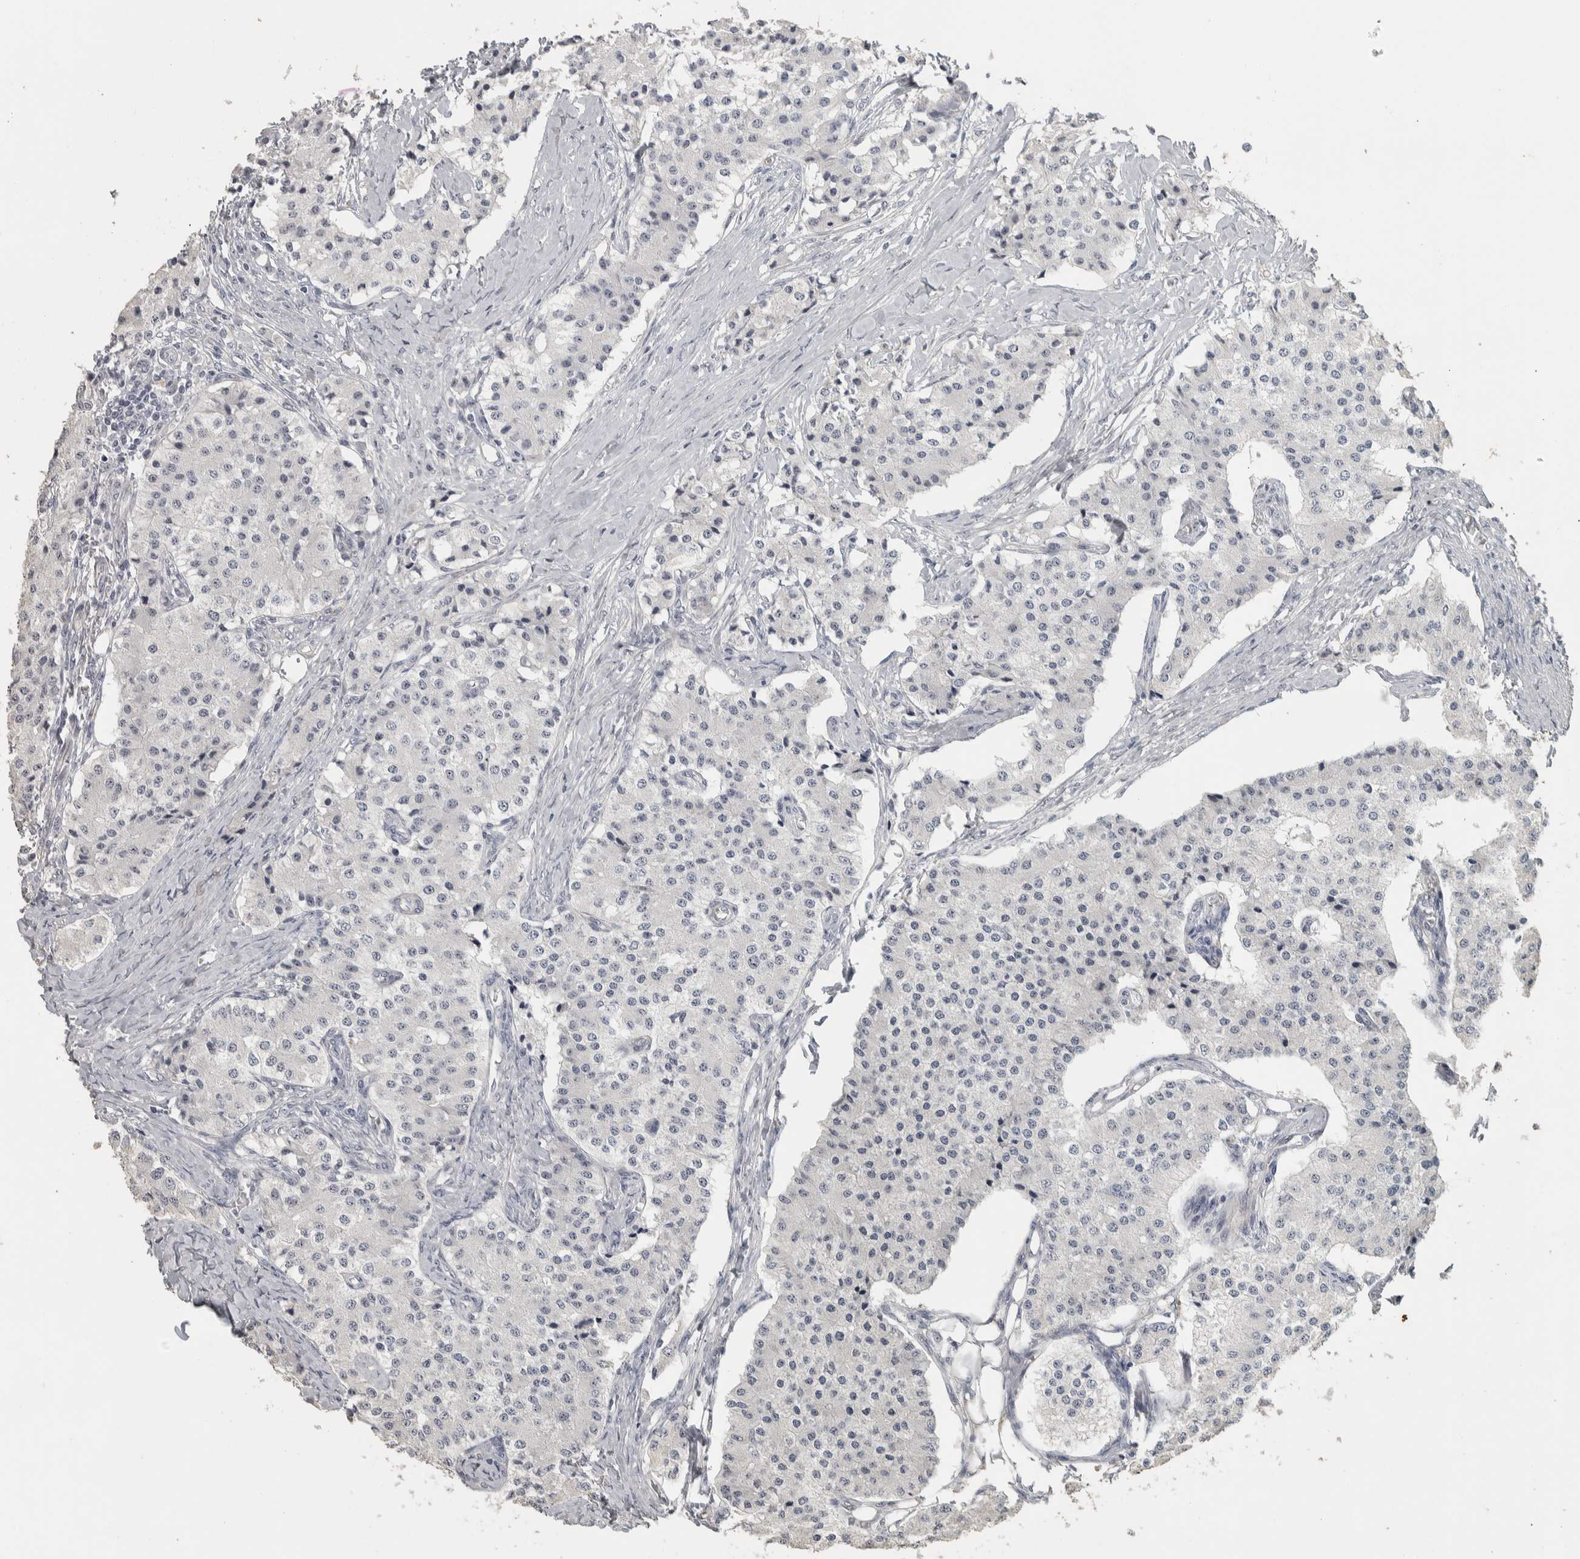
{"staining": {"intensity": "negative", "quantity": "none", "location": "none"}, "tissue": "carcinoid", "cell_type": "Tumor cells", "image_type": "cancer", "snomed": [{"axis": "morphology", "description": "Carcinoid, malignant, NOS"}, {"axis": "topography", "description": "Colon"}], "caption": "DAB immunohistochemical staining of carcinoid reveals no significant staining in tumor cells.", "gene": "DCAF10", "patient": {"sex": "female", "age": 52}}